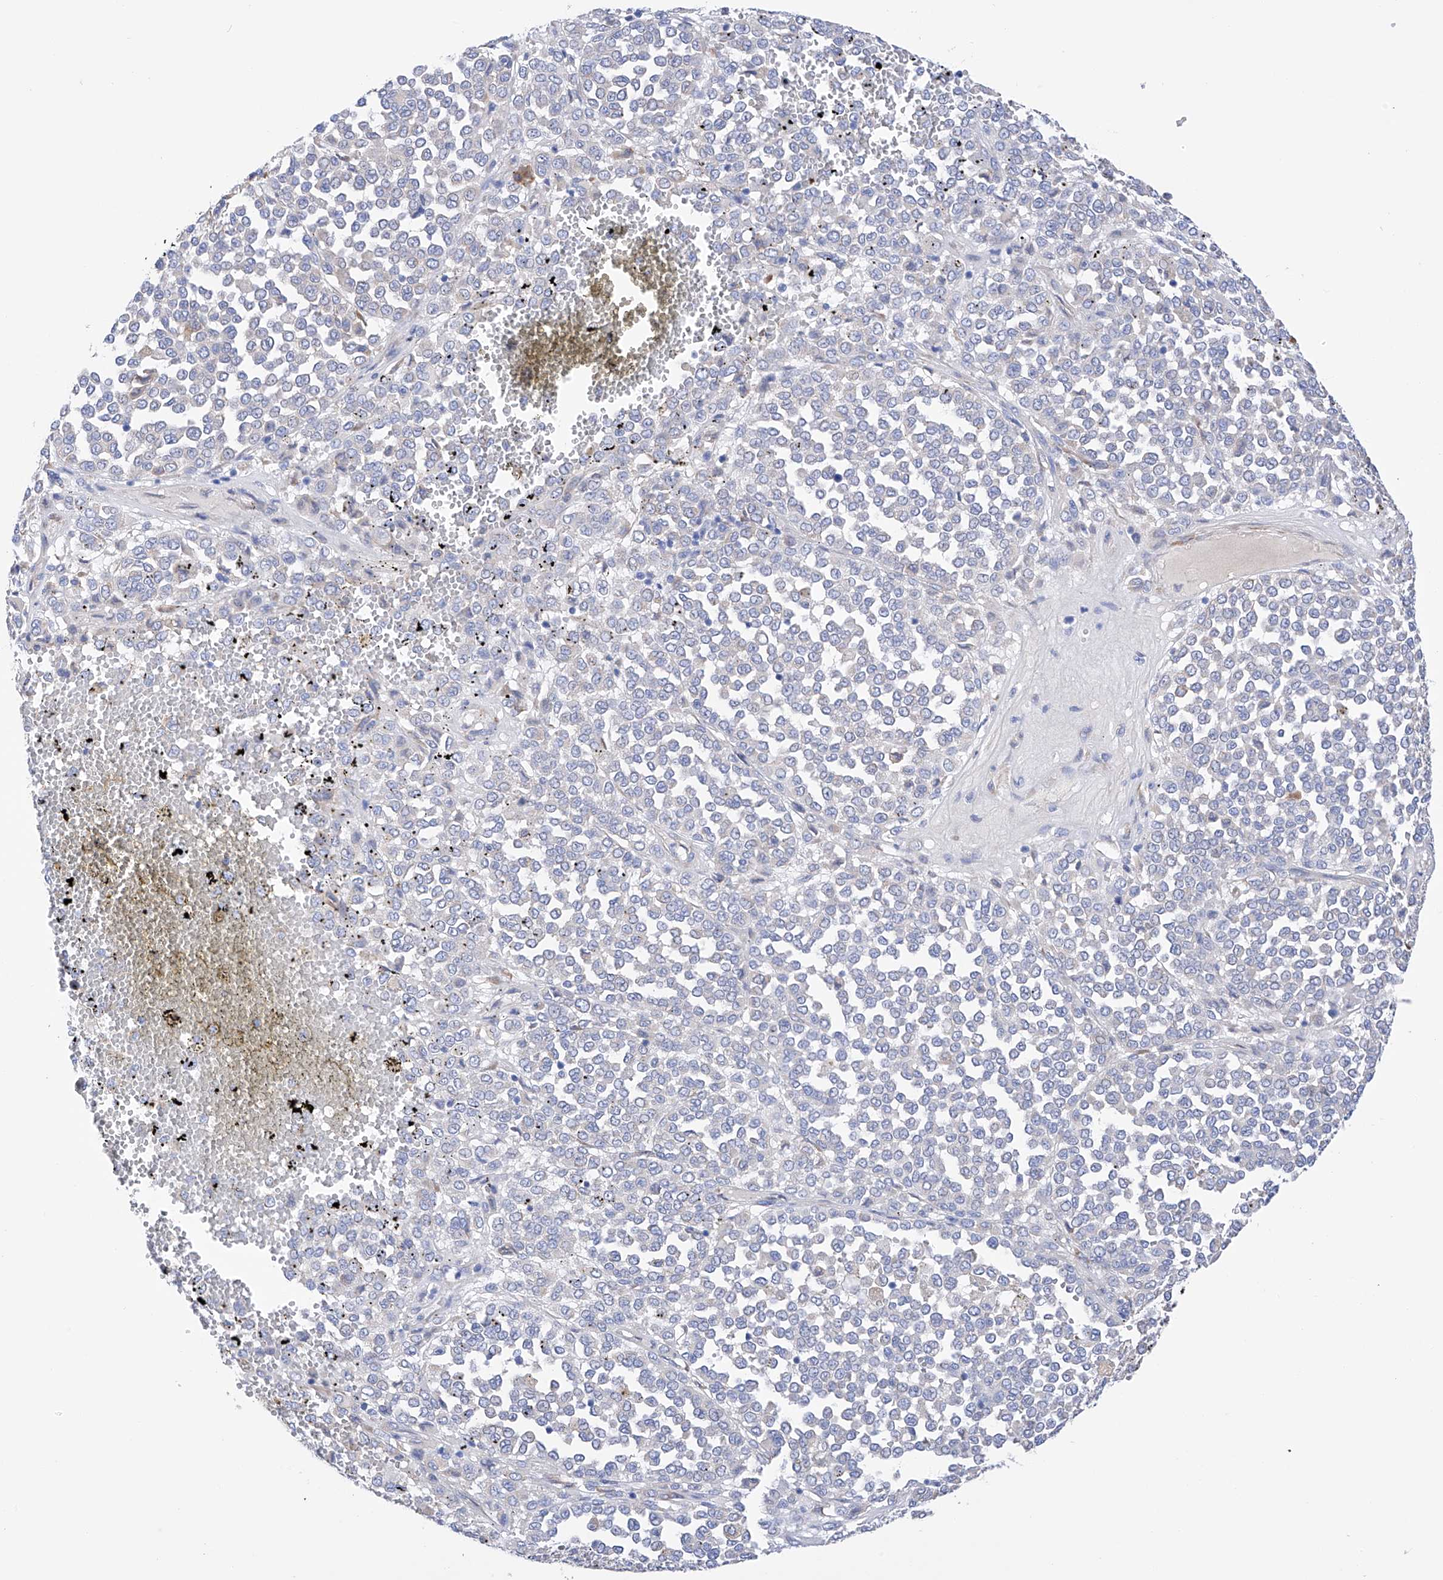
{"staining": {"intensity": "negative", "quantity": "none", "location": "none"}, "tissue": "melanoma", "cell_type": "Tumor cells", "image_type": "cancer", "snomed": [{"axis": "morphology", "description": "Malignant melanoma, Metastatic site"}, {"axis": "topography", "description": "Pancreas"}], "caption": "Immunohistochemical staining of human melanoma exhibits no significant positivity in tumor cells. (Brightfield microscopy of DAB (3,3'-diaminobenzidine) immunohistochemistry (IHC) at high magnification).", "gene": "PDIA5", "patient": {"sex": "female", "age": 30}}